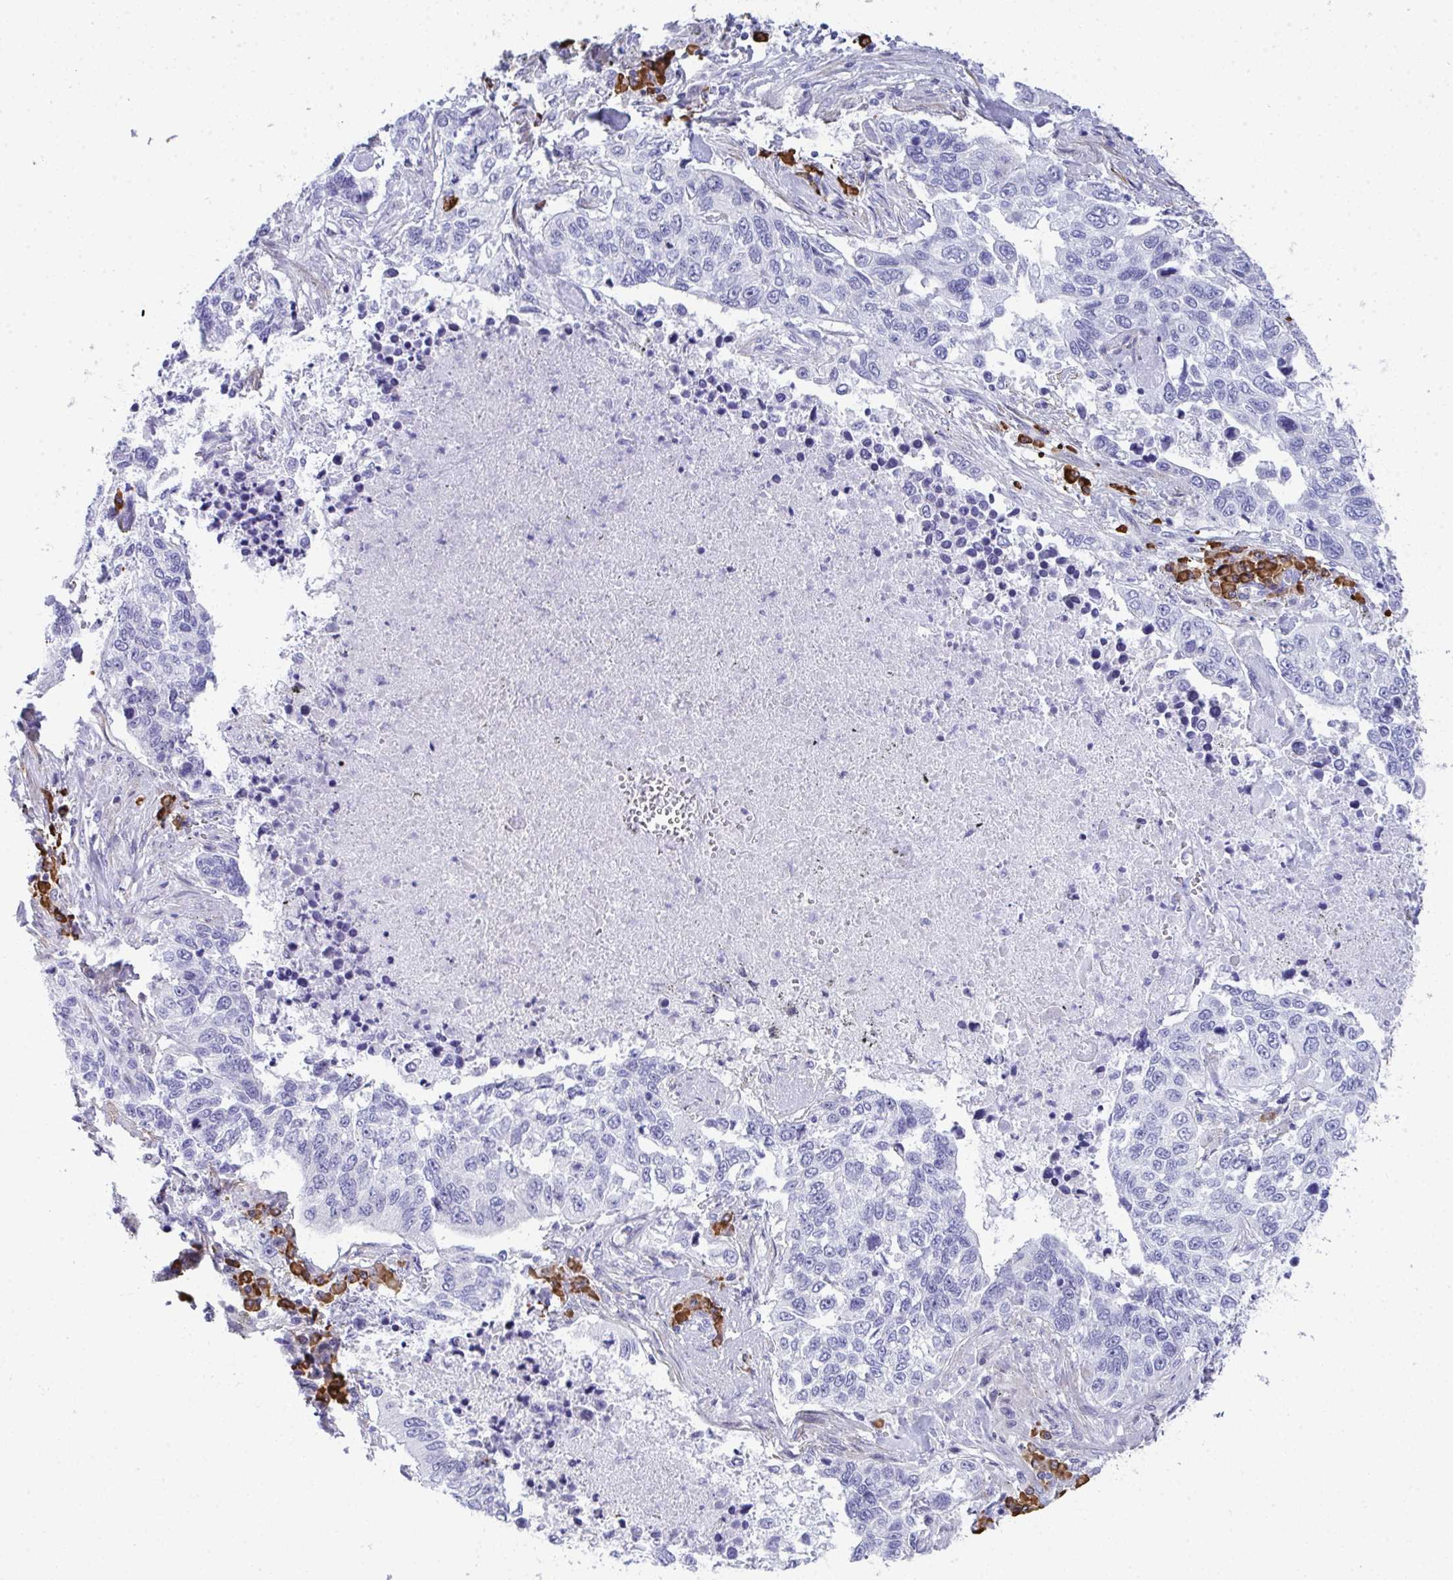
{"staining": {"intensity": "negative", "quantity": "none", "location": "none"}, "tissue": "lung cancer", "cell_type": "Tumor cells", "image_type": "cancer", "snomed": [{"axis": "morphology", "description": "Squamous cell carcinoma, NOS"}, {"axis": "topography", "description": "Lung"}], "caption": "The photomicrograph exhibits no staining of tumor cells in lung cancer.", "gene": "PUS7L", "patient": {"sex": "male", "age": 62}}